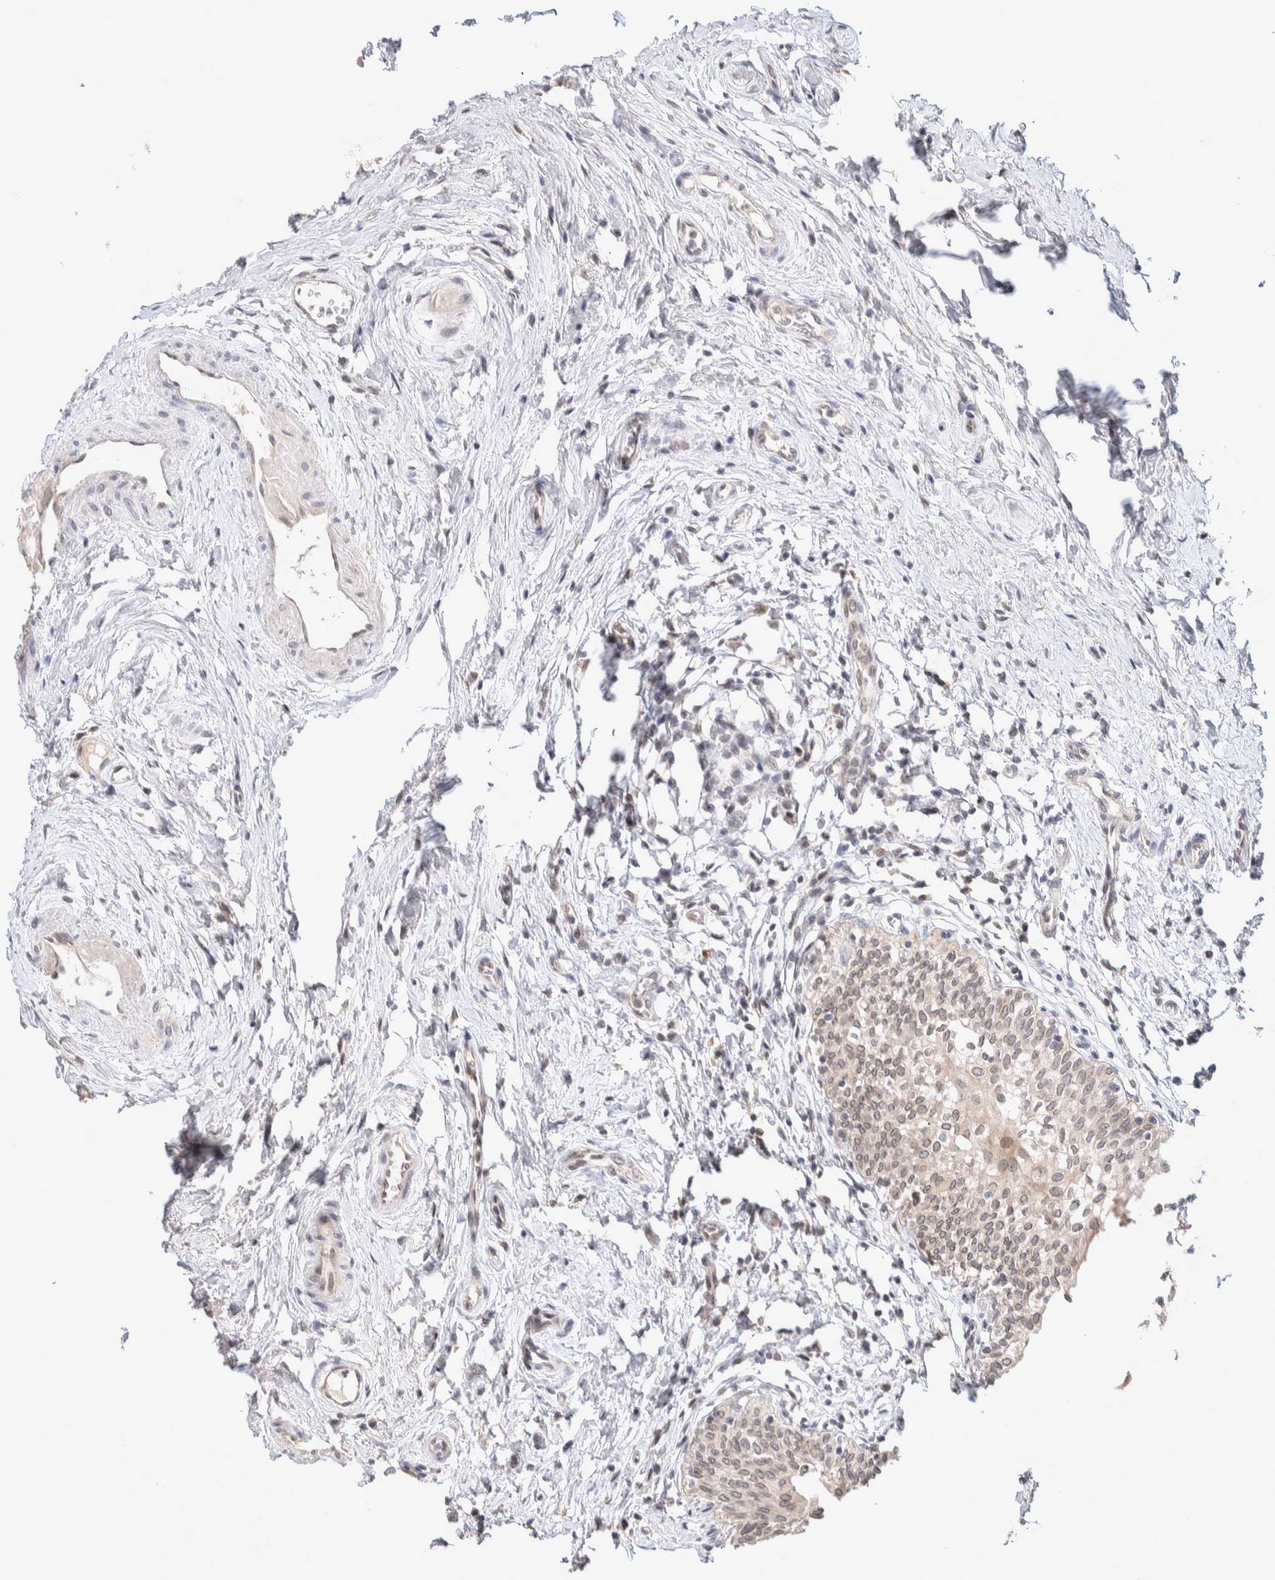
{"staining": {"intensity": "moderate", "quantity": ">75%", "location": "cytoplasmic/membranous,nuclear"}, "tissue": "urinary bladder", "cell_type": "Urothelial cells", "image_type": "normal", "snomed": [{"axis": "morphology", "description": "Normal tissue, NOS"}, {"axis": "topography", "description": "Urinary bladder"}], "caption": "Protein expression analysis of normal urinary bladder exhibits moderate cytoplasmic/membranous,nuclear staining in approximately >75% of urothelial cells. The staining was performed using DAB (3,3'-diaminobenzidine), with brown indicating positive protein expression. Nuclei are stained blue with hematoxylin.", "gene": "CRAT", "patient": {"sex": "male", "age": 83}}